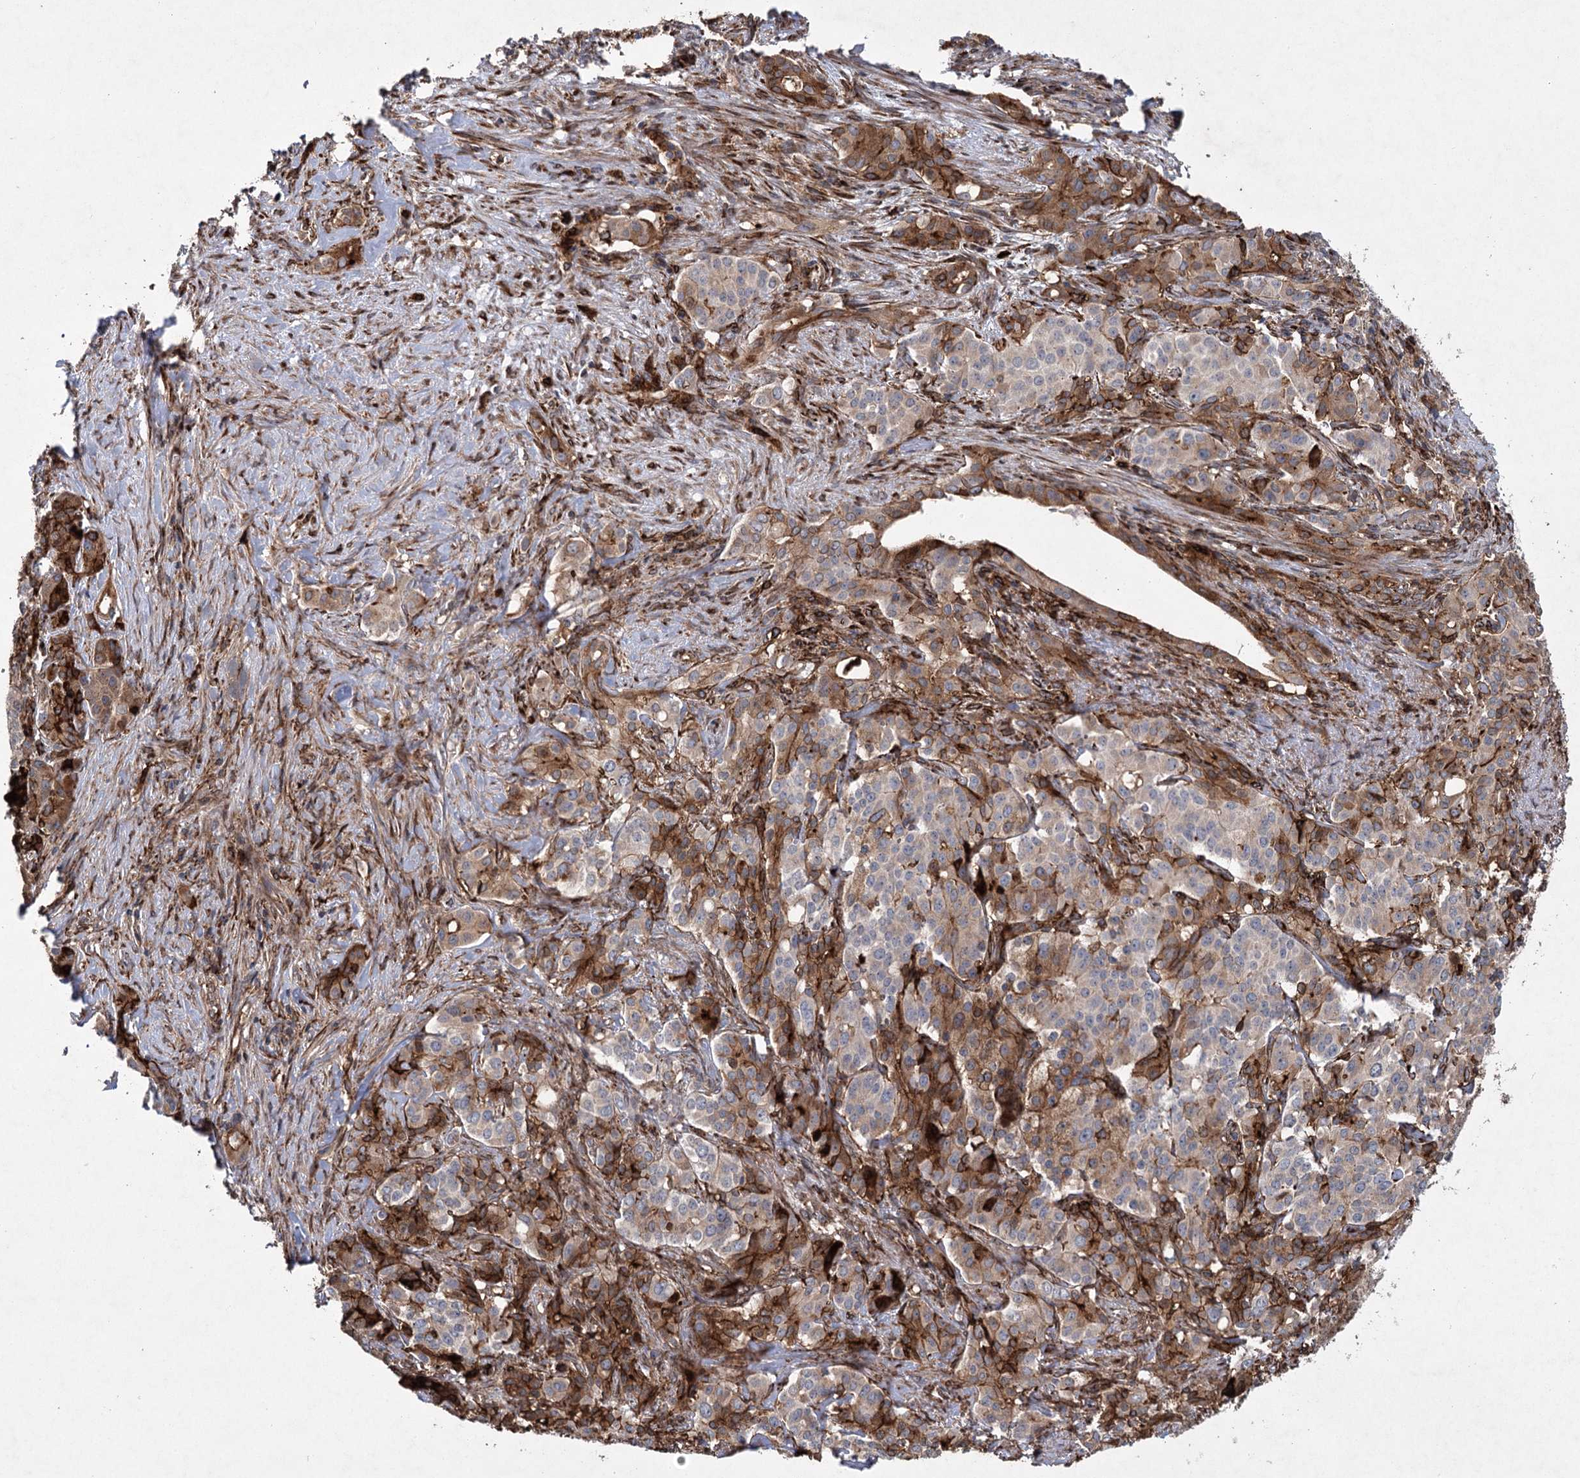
{"staining": {"intensity": "moderate", "quantity": "25%-75%", "location": "cytoplasmic/membranous"}, "tissue": "pancreatic cancer", "cell_type": "Tumor cells", "image_type": "cancer", "snomed": [{"axis": "morphology", "description": "Adenocarcinoma, NOS"}, {"axis": "topography", "description": "Pancreas"}], "caption": "A high-resolution micrograph shows IHC staining of pancreatic cancer, which displays moderate cytoplasmic/membranous expression in about 25%-75% of tumor cells.", "gene": "DCUN1D4", "patient": {"sex": "female", "age": 74}}